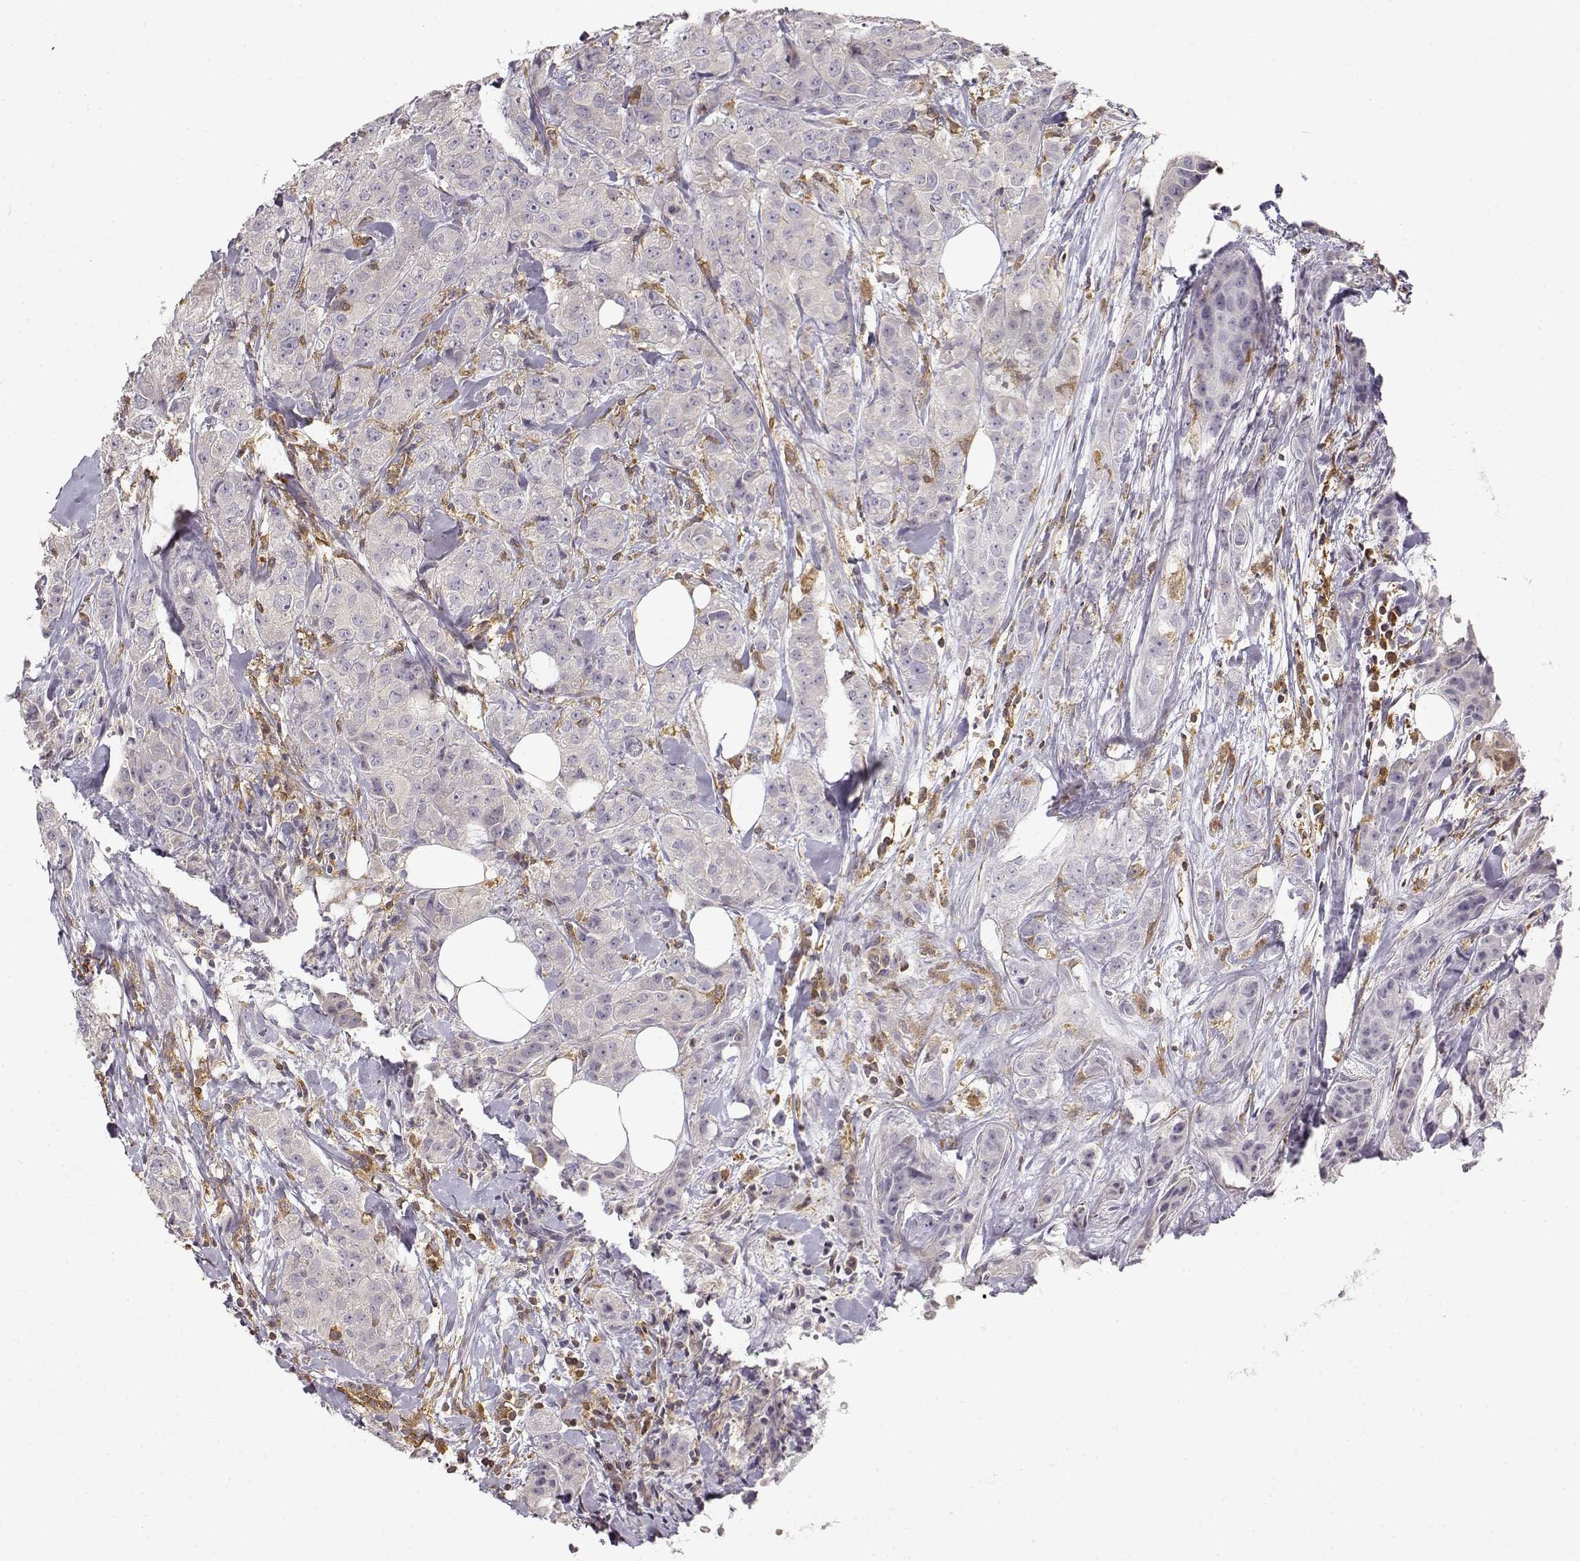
{"staining": {"intensity": "negative", "quantity": "none", "location": "none"}, "tissue": "breast cancer", "cell_type": "Tumor cells", "image_type": "cancer", "snomed": [{"axis": "morphology", "description": "Duct carcinoma"}, {"axis": "topography", "description": "Breast"}], "caption": "Immunohistochemistry histopathology image of breast intraductal carcinoma stained for a protein (brown), which shows no staining in tumor cells.", "gene": "VAV1", "patient": {"sex": "female", "age": 43}}